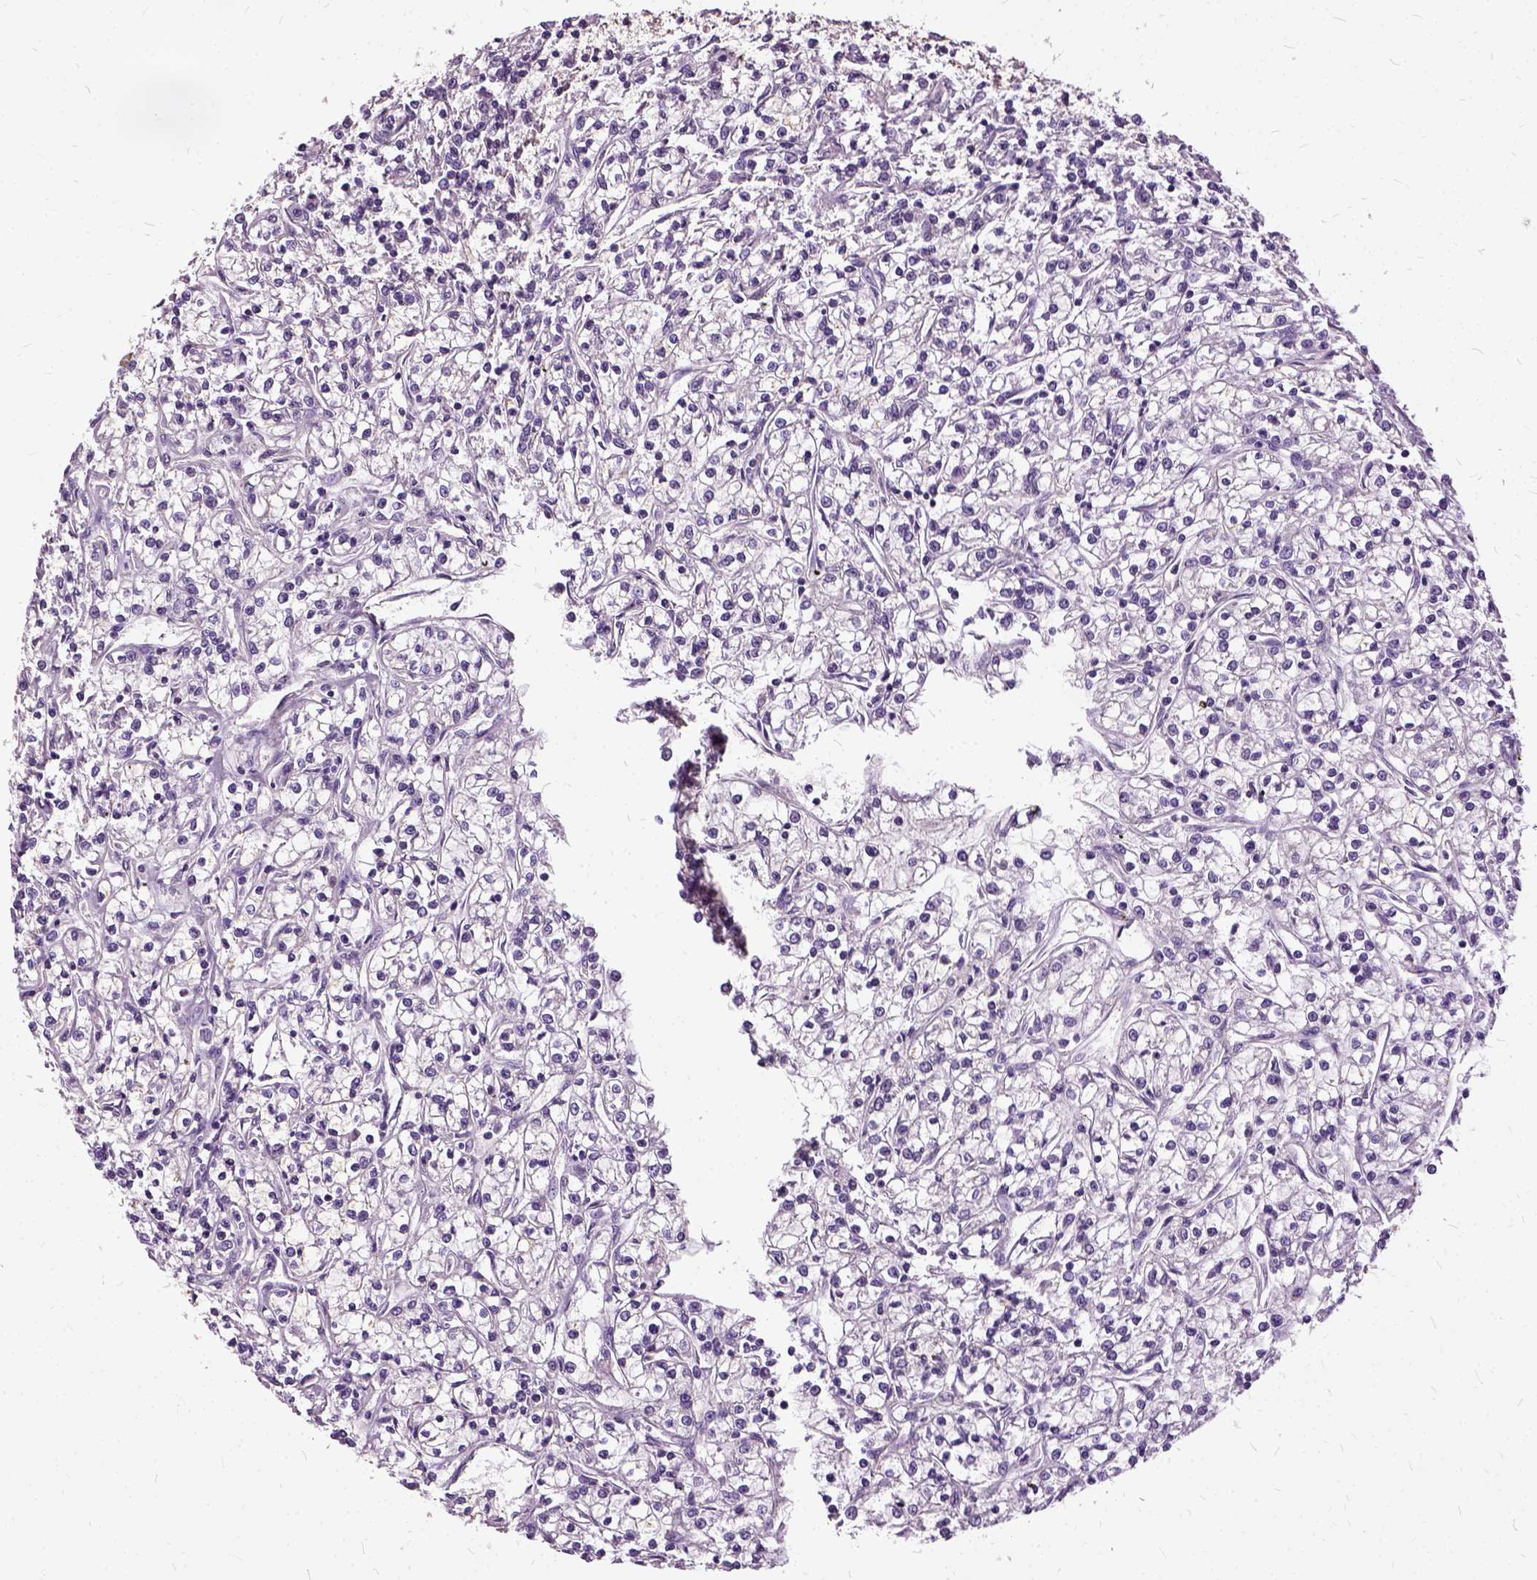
{"staining": {"intensity": "negative", "quantity": "none", "location": "none"}, "tissue": "renal cancer", "cell_type": "Tumor cells", "image_type": "cancer", "snomed": [{"axis": "morphology", "description": "Adenocarcinoma, NOS"}, {"axis": "topography", "description": "Kidney"}], "caption": "IHC image of renal cancer (adenocarcinoma) stained for a protein (brown), which demonstrates no staining in tumor cells. (Brightfield microscopy of DAB (3,3'-diaminobenzidine) immunohistochemistry (IHC) at high magnification).", "gene": "ILRUN", "patient": {"sex": "female", "age": 59}}